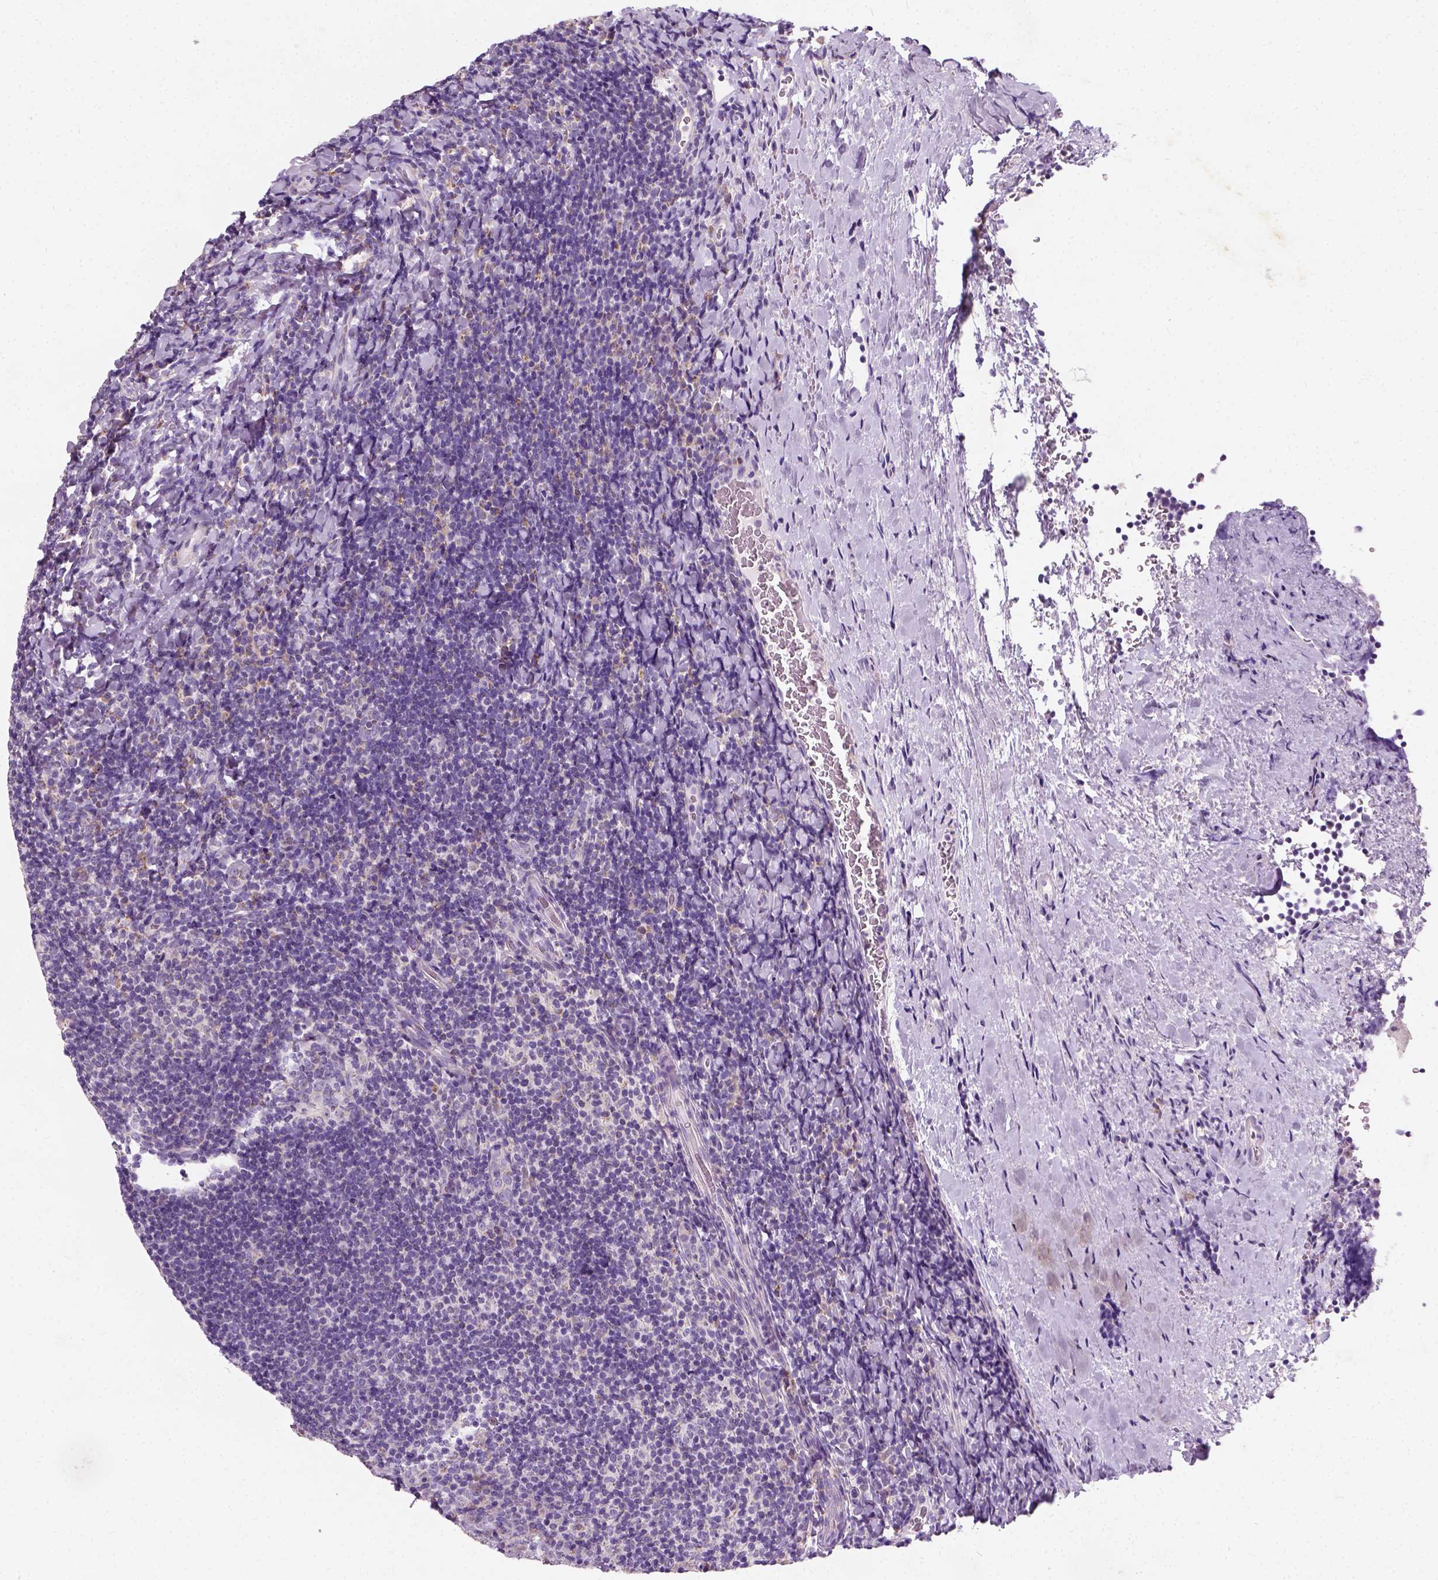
{"staining": {"intensity": "negative", "quantity": "none", "location": "none"}, "tissue": "tonsil", "cell_type": "Germinal center cells", "image_type": "normal", "snomed": [{"axis": "morphology", "description": "Normal tissue, NOS"}, {"axis": "topography", "description": "Tonsil"}], "caption": "The histopathology image exhibits no staining of germinal center cells in normal tonsil. The staining was performed using DAB to visualize the protein expression in brown, while the nuclei were stained in blue with hematoxylin (Magnification: 20x).", "gene": "CHODL", "patient": {"sex": "male", "age": 17}}